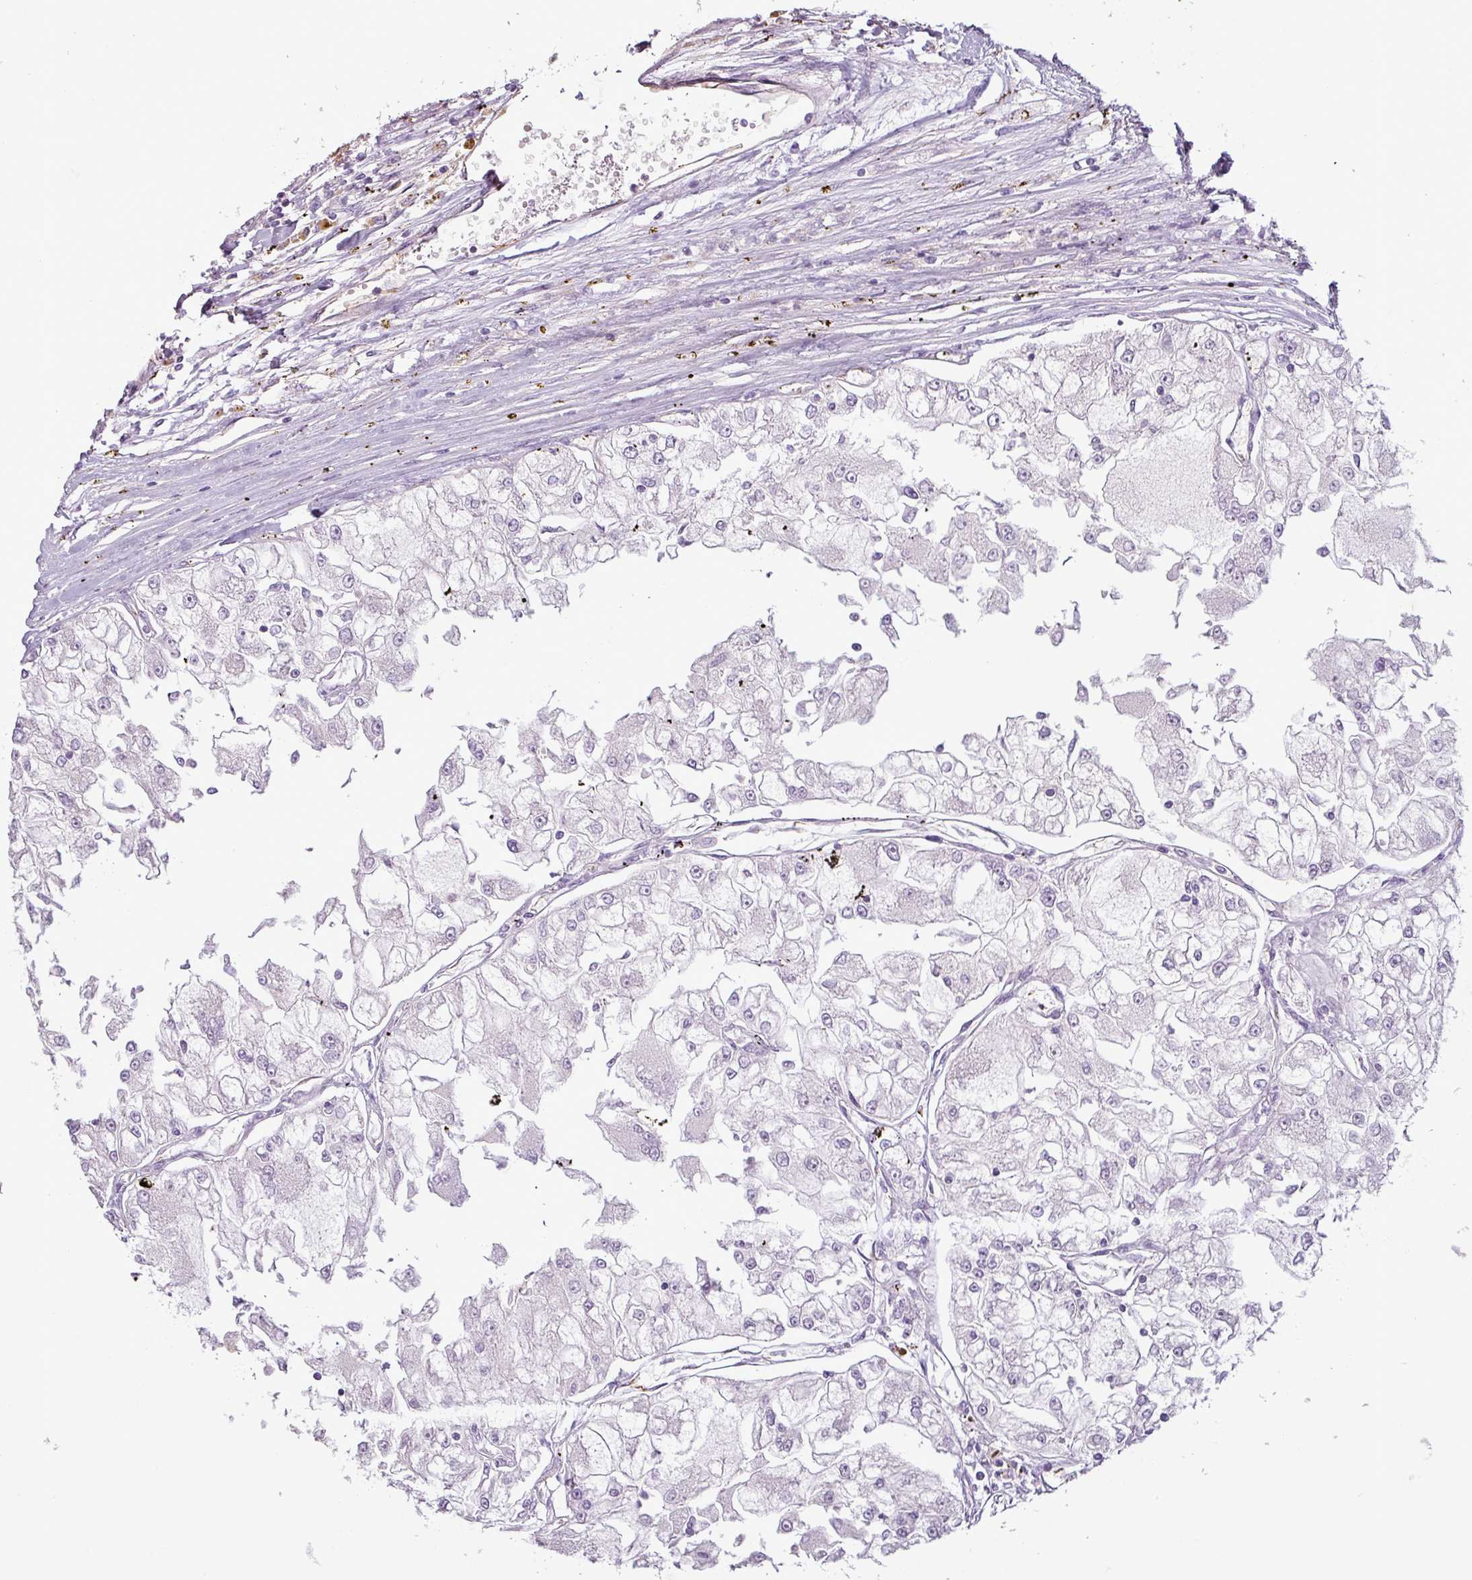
{"staining": {"intensity": "negative", "quantity": "none", "location": "none"}, "tissue": "renal cancer", "cell_type": "Tumor cells", "image_type": "cancer", "snomed": [{"axis": "morphology", "description": "Adenocarcinoma, NOS"}, {"axis": "topography", "description": "Kidney"}], "caption": "Tumor cells are negative for brown protein staining in renal adenocarcinoma.", "gene": "APOC1", "patient": {"sex": "female", "age": 72}}